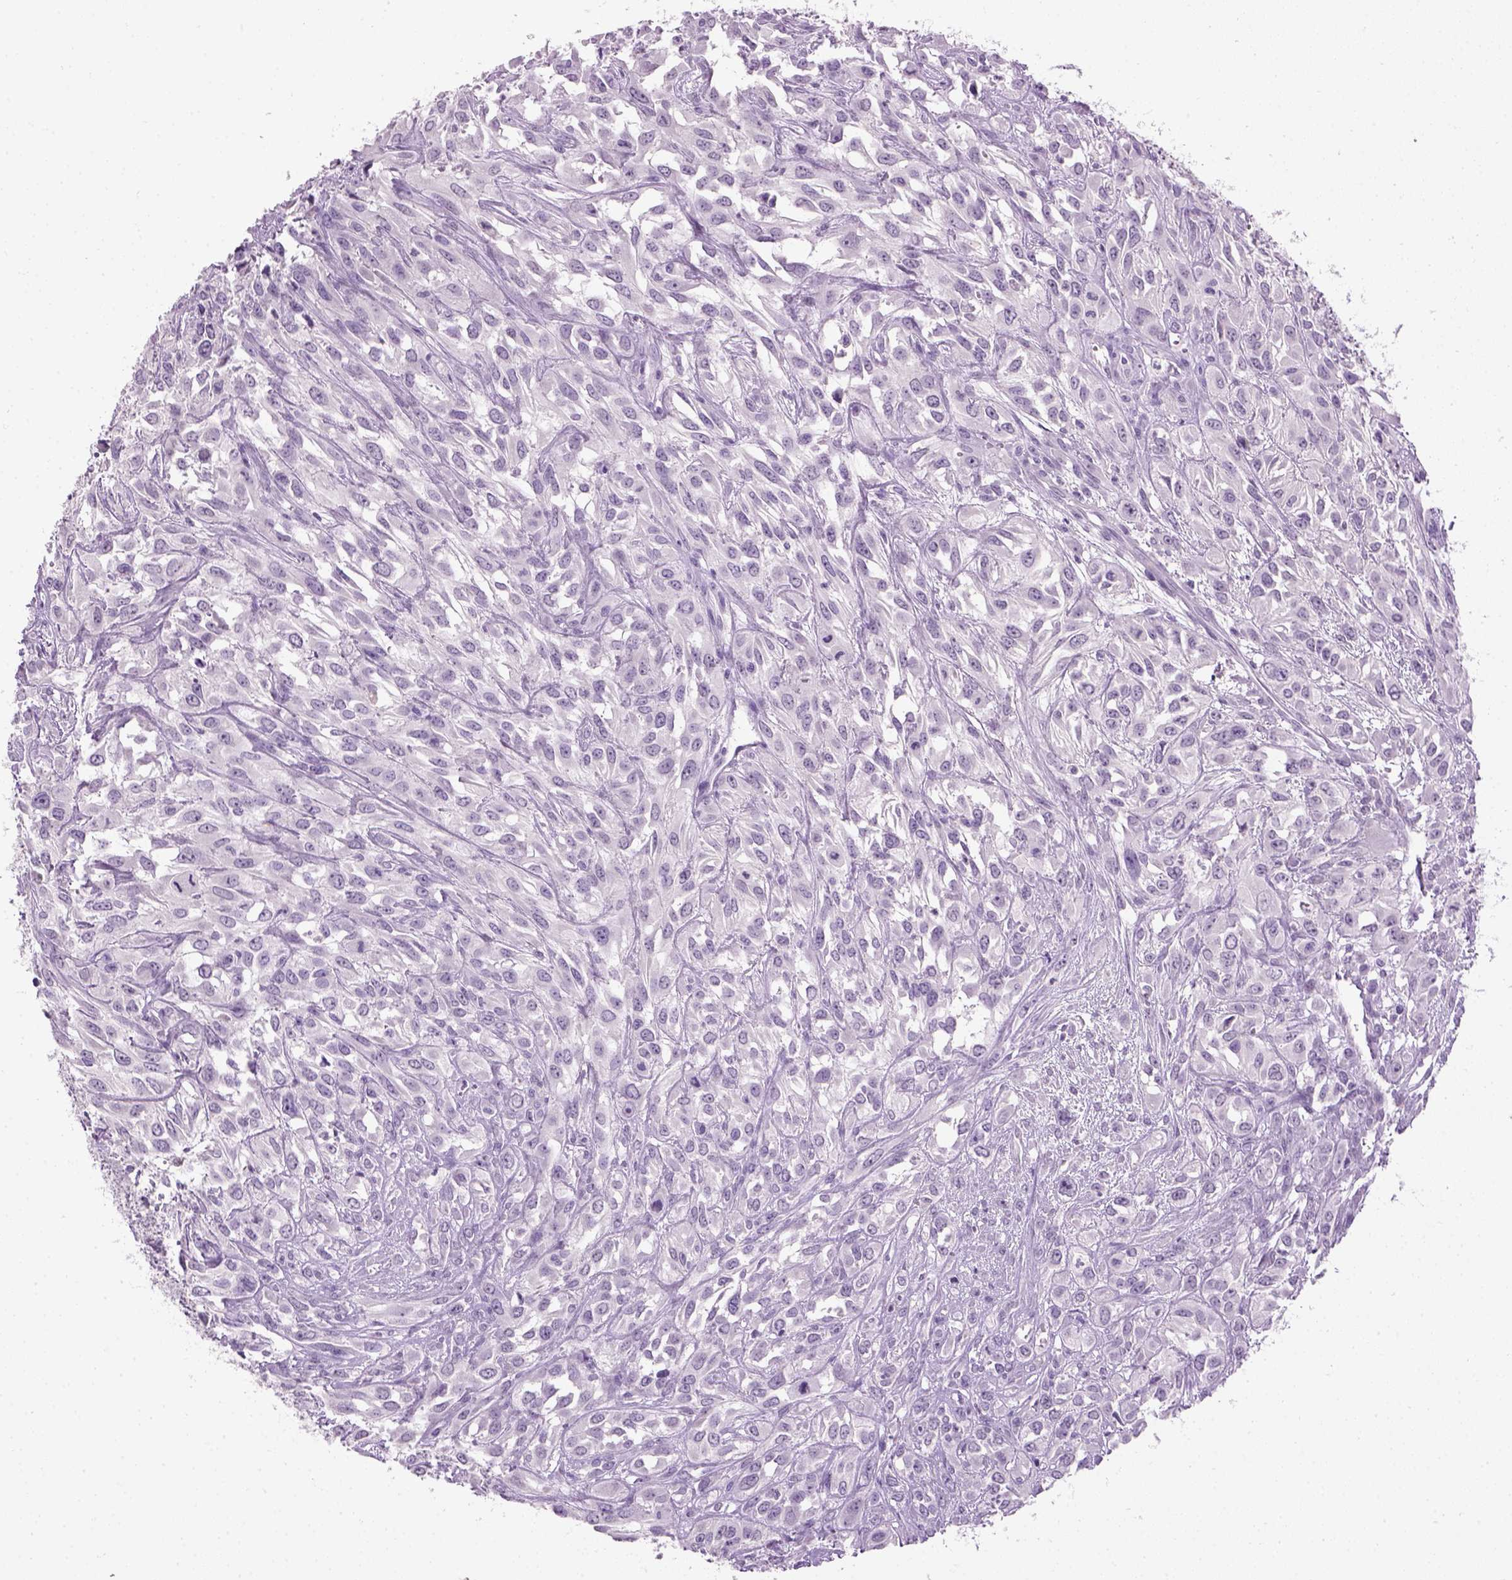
{"staining": {"intensity": "negative", "quantity": "none", "location": "none"}, "tissue": "urothelial cancer", "cell_type": "Tumor cells", "image_type": "cancer", "snomed": [{"axis": "morphology", "description": "Urothelial carcinoma, High grade"}, {"axis": "topography", "description": "Urinary bladder"}], "caption": "This is an immunohistochemistry (IHC) photomicrograph of urothelial cancer. There is no positivity in tumor cells.", "gene": "GABRB2", "patient": {"sex": "male", "age": 67}}